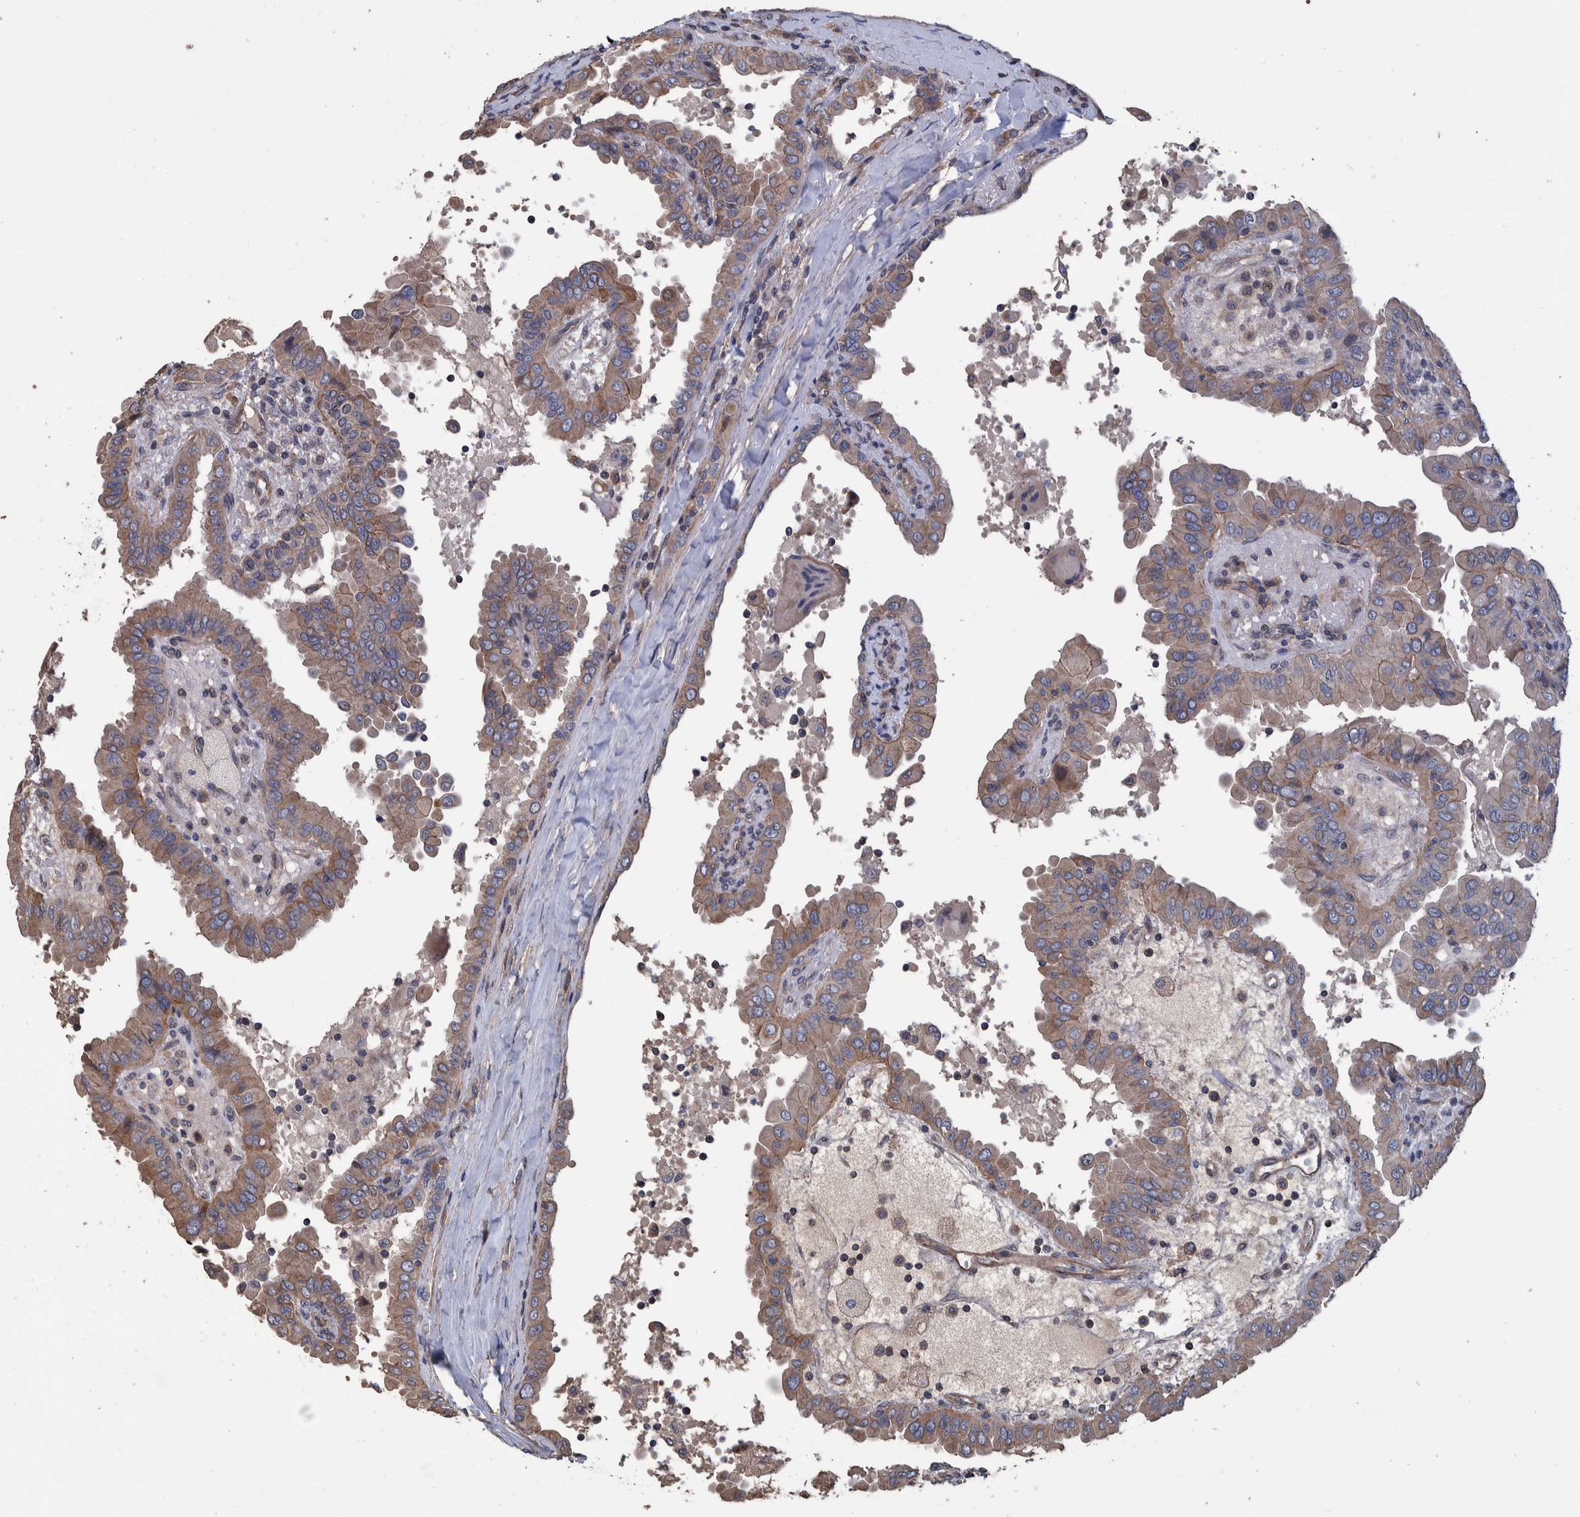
{"staining": {"intensity": "weak", "quantity": "25%-75%", "location": "cytoplasmic/membranous"}, "tissue": "thyroid cancer", "cell_type": "Tumor cells", "image_type": "cancer", "snomed": [{"axis": "morphology", "description": "Papillary adenocarcinoma, NOS"}, {"axis": "topography", "description": "Thyroid gland"}], "caption": "IHC staining of papillary adenocarcinoma (thyroid), which exhibits low levels of weak cytoplasmic/membranous positivity in about 25%-75% of tumor cells indicating weak cytoplasmic/membranous protein staining. The staining was performed using DAB (brown) for protein detection and nuclei were counterstained in hematoxylin (blue).", "gene": "SLC45A4", "patient": {"sex": "male", "age": 33}}